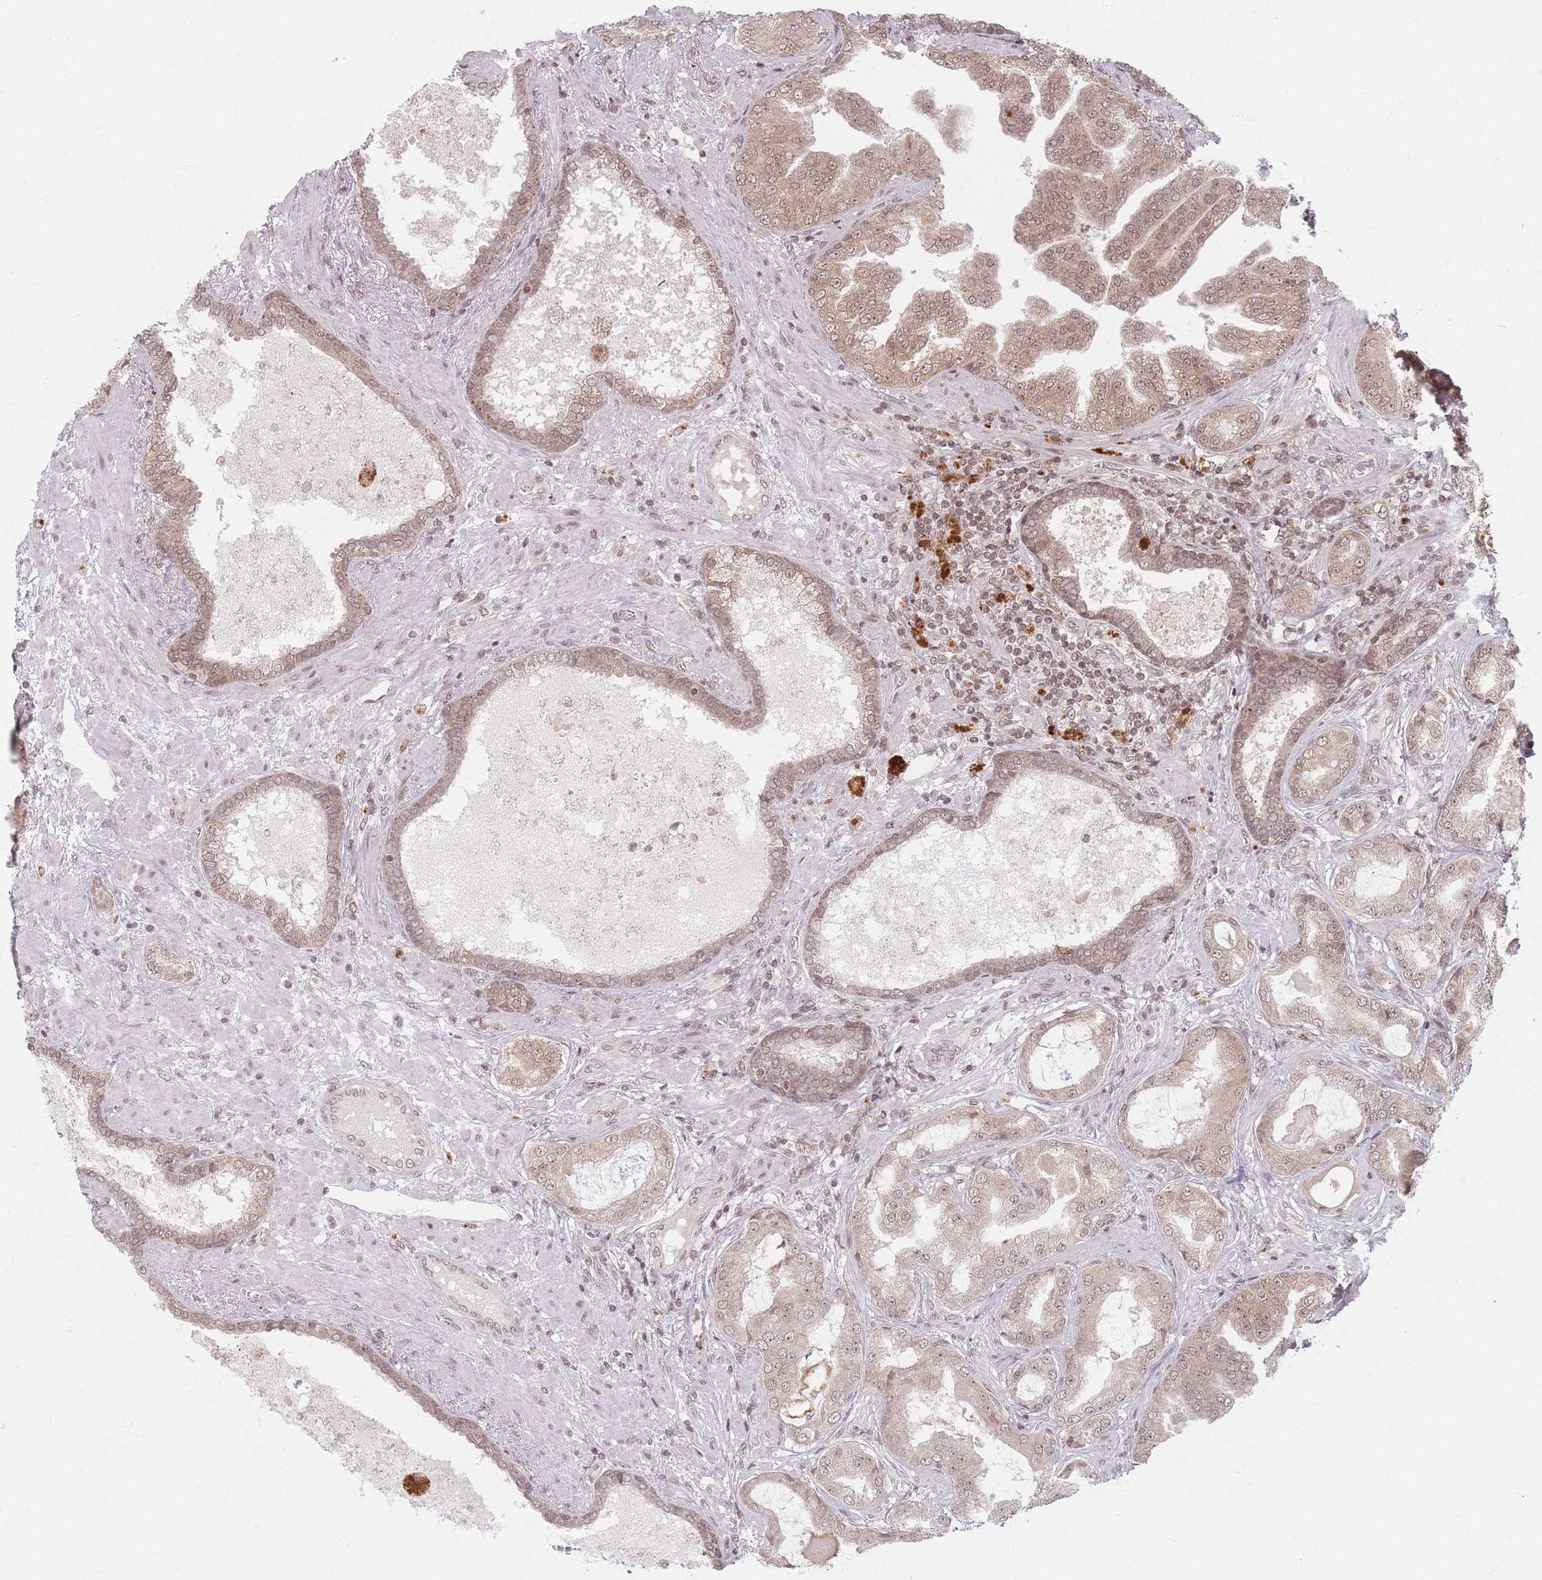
{"staining": {"intensity": "weak", "quantity": ">75%", "location": "cytoplasmic/membranous,nuclear"}, "tissue": "prostate cancer", "cell_type": "Tumor cells", "image_type": "cancer", "snomed": [{"axis": "morphology", "description": "Adenocarcinoma, High grade"}, {"axis": "topography", "description": "Prostate"}], "caption": "Tumor cells exhibit weak cytoplasmic/membranous and nuclear staining in approximately >75% of cells in adenocarcinoma (high-grade) (prostate).", "gene": "SPATA45", "patient": {"sex": "male", "age": 68}}